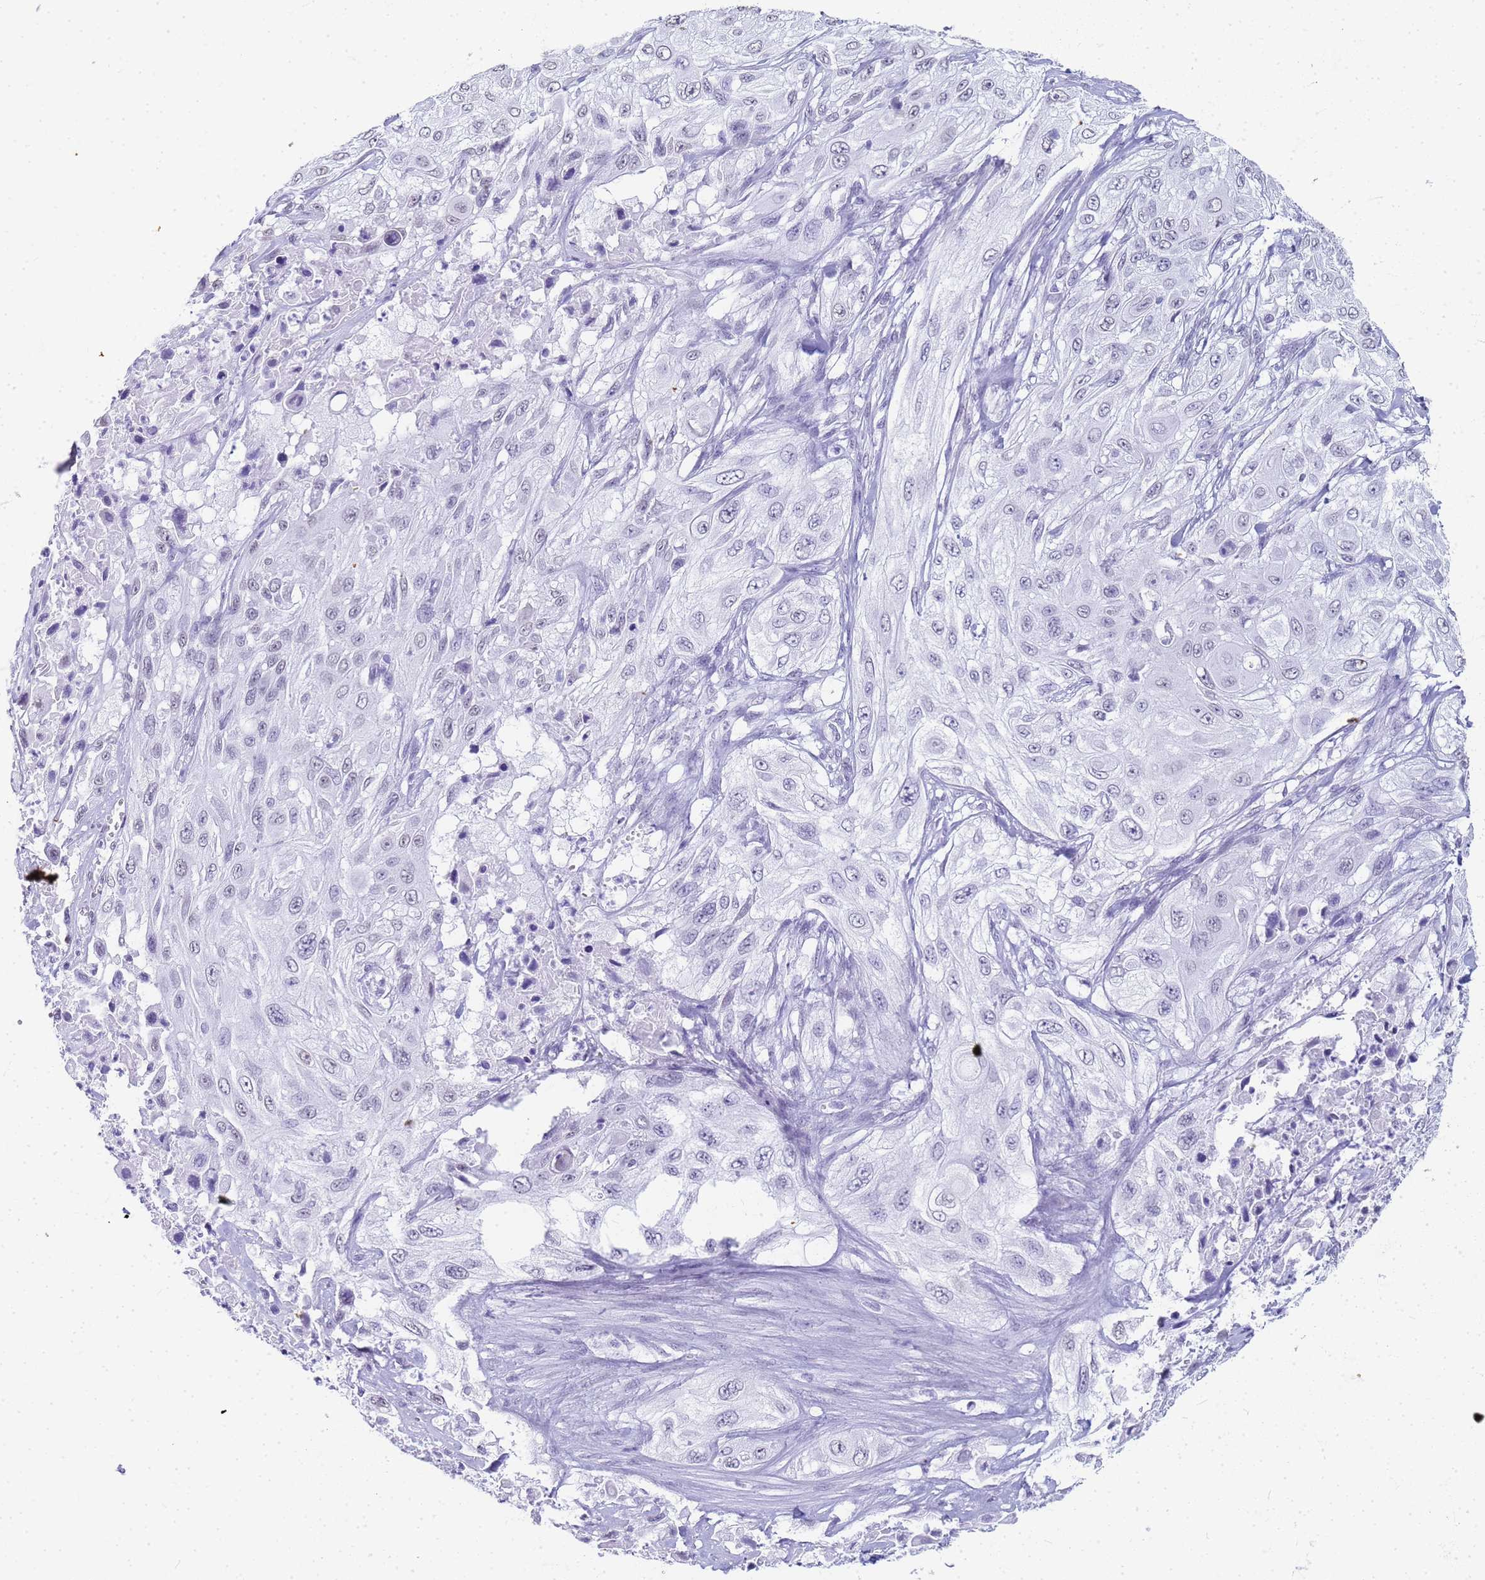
{"staining": {"intensity": "negative", "quantity": "none", "location": "none"}, "tissue": "cervical cancer", "cell_type": "Tumor cells", "image_type": "cancer", "snomed": [{"axis": "morphology", "description": "Squamous cell carcinoma, NOS"}, {"axis": "topography", "description": "Cervix"}], "caption": "Tumor cells are negative for protein expression in human cervical squamous cell carcinoma.", "gene": "SLC7A9", "patient": {"sex": "female", "age": 42}}